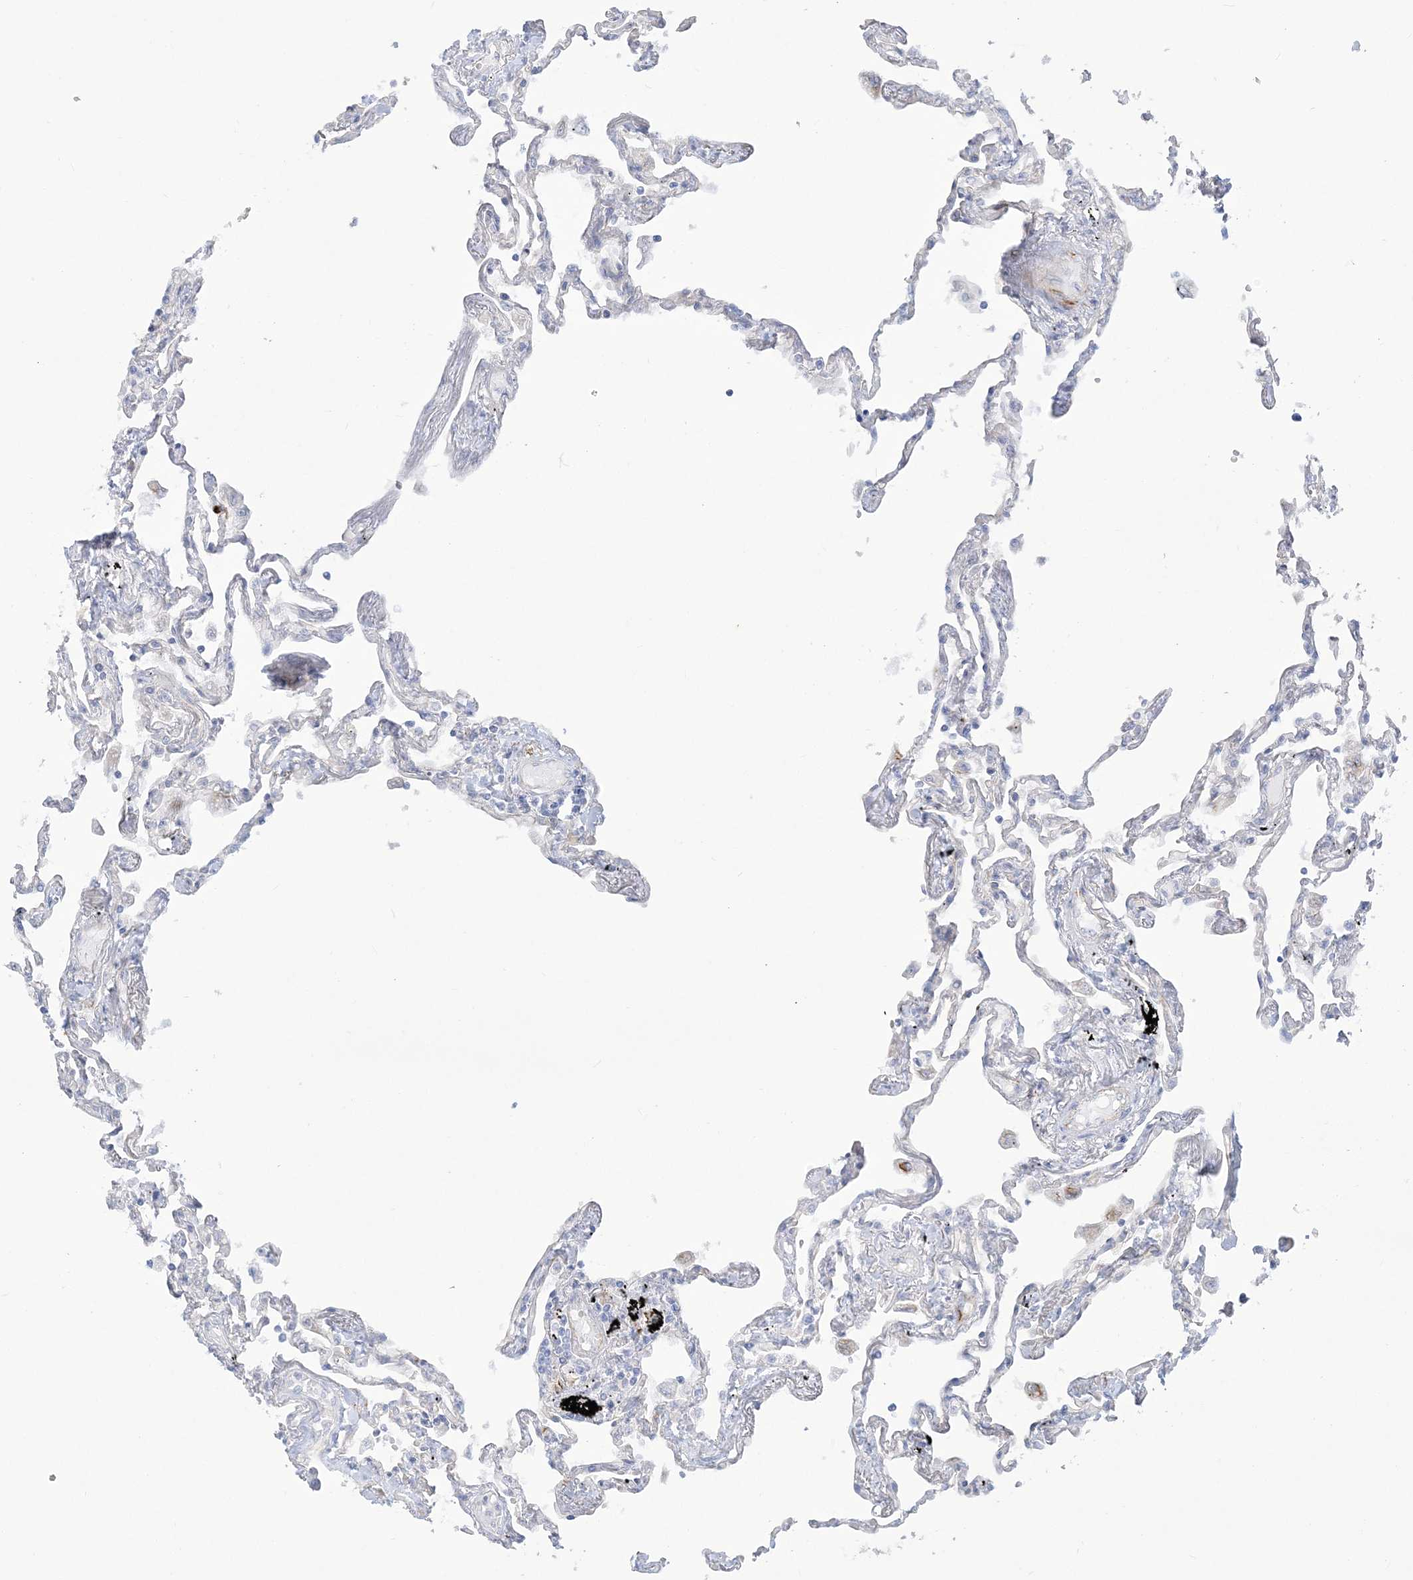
{"staining": {"intensity": "negative", "quantity": "none", "location": "none"}, "tissue": "lung", "cell_type": "Alveolar cells", "image_type": "normal", "snomed": [{"axis": "morphology", "description": "Normal tissue, NOS"}, {"axis": "topography", "description": "Lung"}], "caption": "Immunohistochemistry (IHC) histopathology image of normal lung: lung stained with DAB (3,3'-diaminobenzidine) demonstrates no significant protein positivity in alveolar cells.", "gene": "PPIL6", "patient": {"sex": "female", "age": 67}}